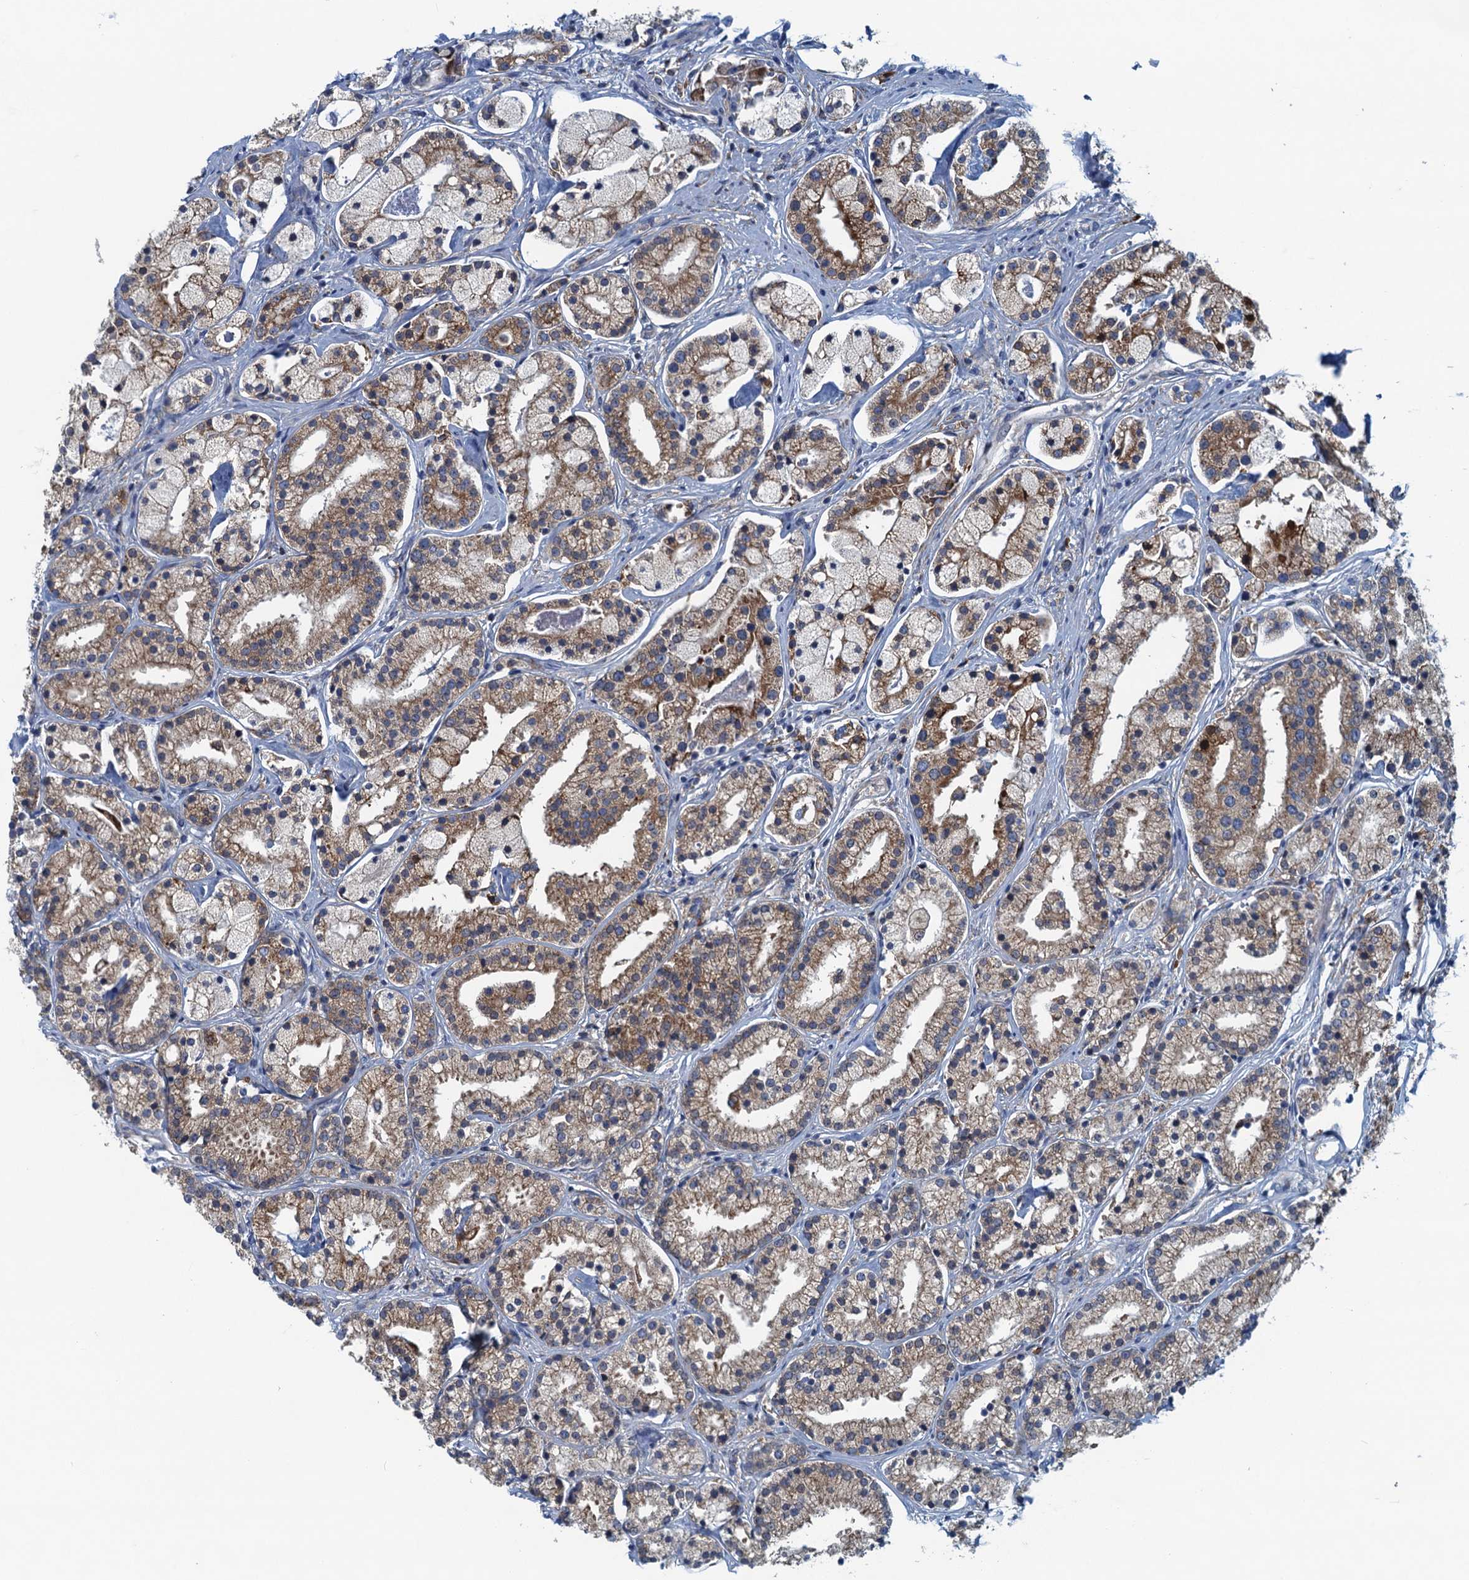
{"staining": {"intensity": "weak", "quantity": ">75%", "location": "cytoplasmic/membranous"}, "tissue": "prostate cancer", "cell_type": "Tumor cells", "image_type": "cancer", "snomed": [{"axis": "morphology", "description": "Adenocarcinoma, High grade"}, {"axis": "topography", "description": "Prostate"}], "caption": "About >75% of tumor cells in prostate cancer display weak cytoplasmic/membranous protein expression as visualized by brown immunohistochemical staining.", "gene": "MYDGF", "patient": {"sex": "male", "age": 69}}